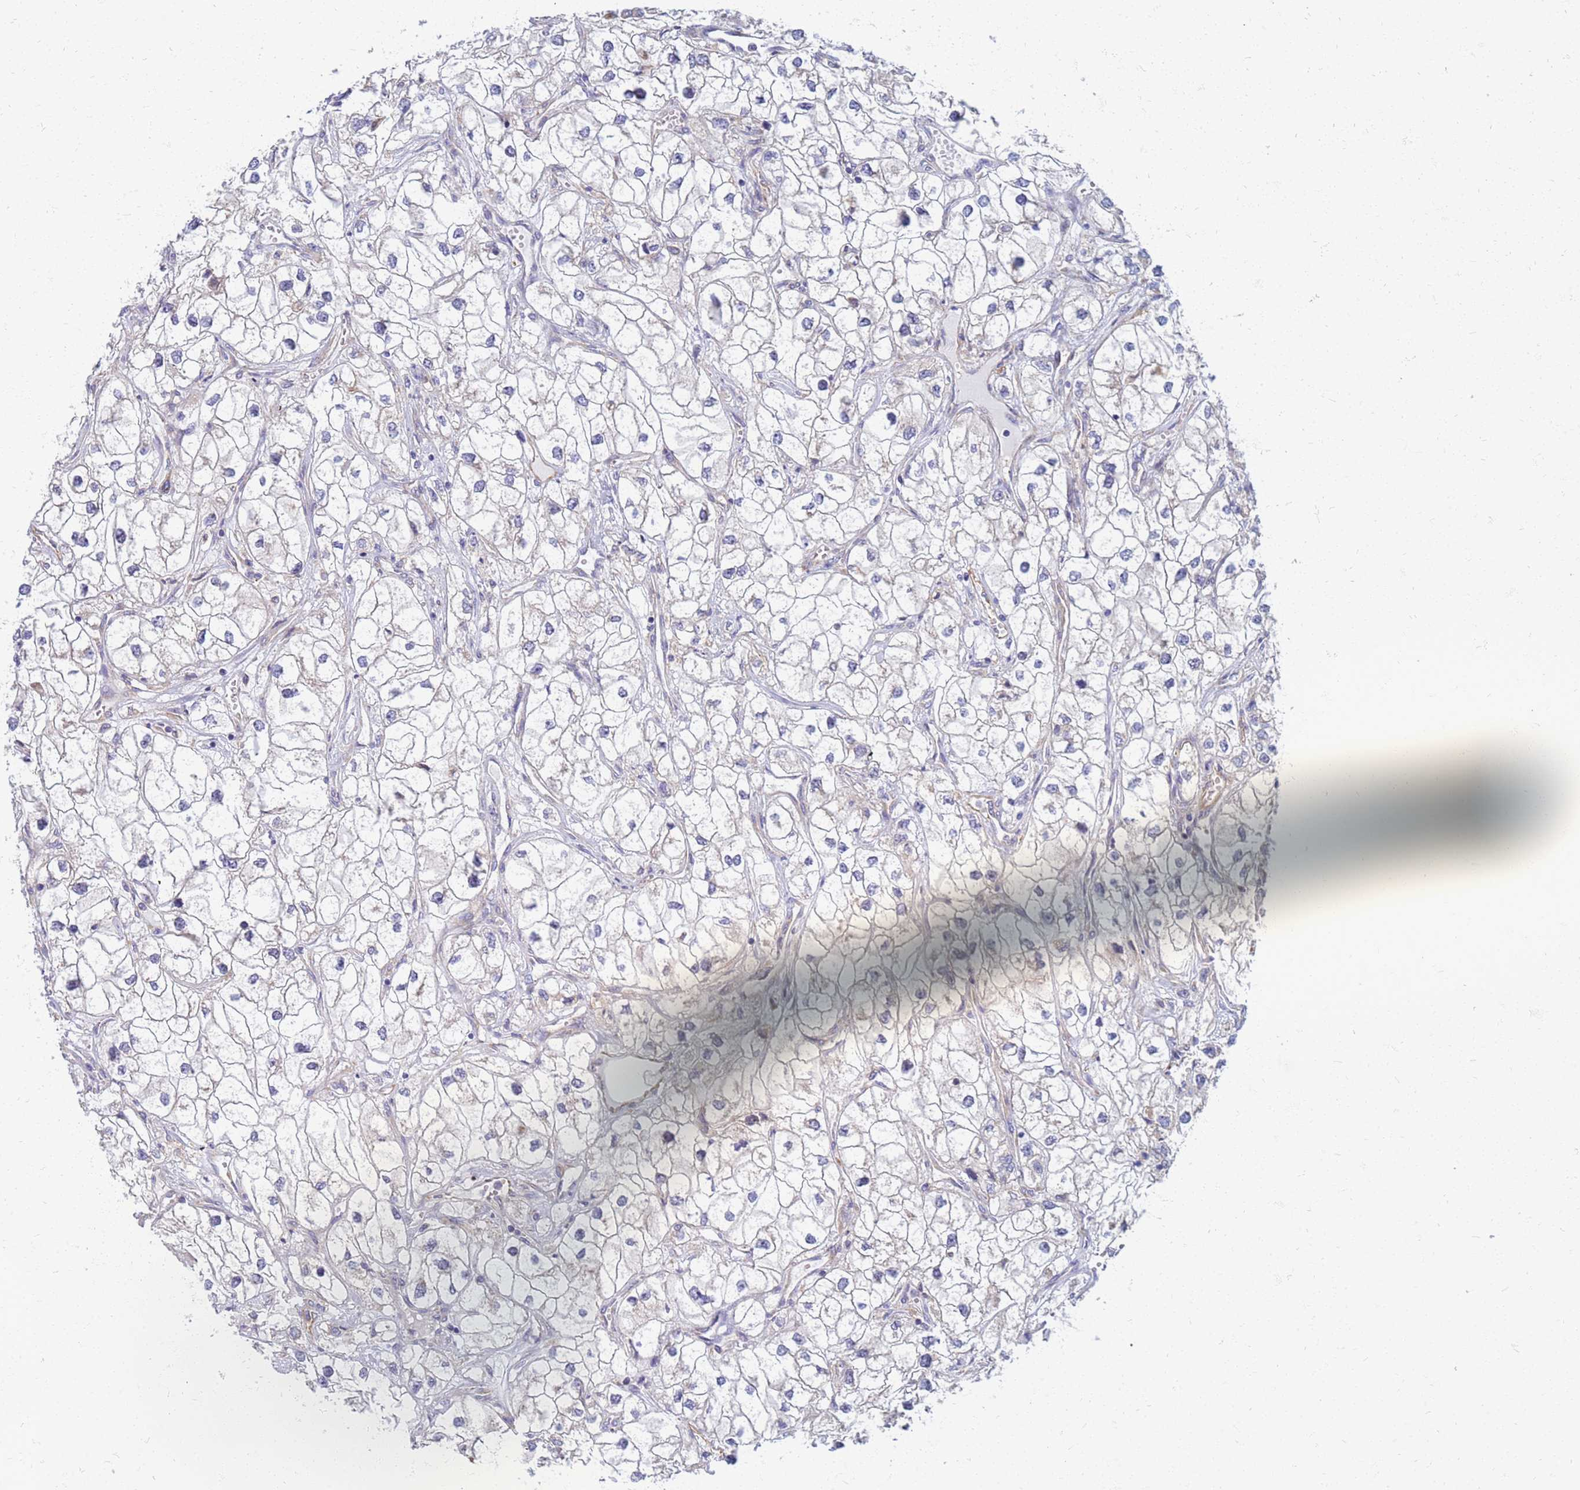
{"staining": {"intensity": "weak", "quantity": "<25%", "location": "cytoplasmic/membranous"}, "tissue": "renal cancer", "cell_type": "Tumor cells", "image_type": "cancer", "snomed": [{"axis": "morphology", "description": "Adenocarcinoma, NOS"}, {"axis": "topography", "description": "Kidney"}], "caption": "IHC of renal adenocarcinoma shows no staining in tumor cells.", "gene": "EEA1", "patient": {"sex": "male", "age": 59}}